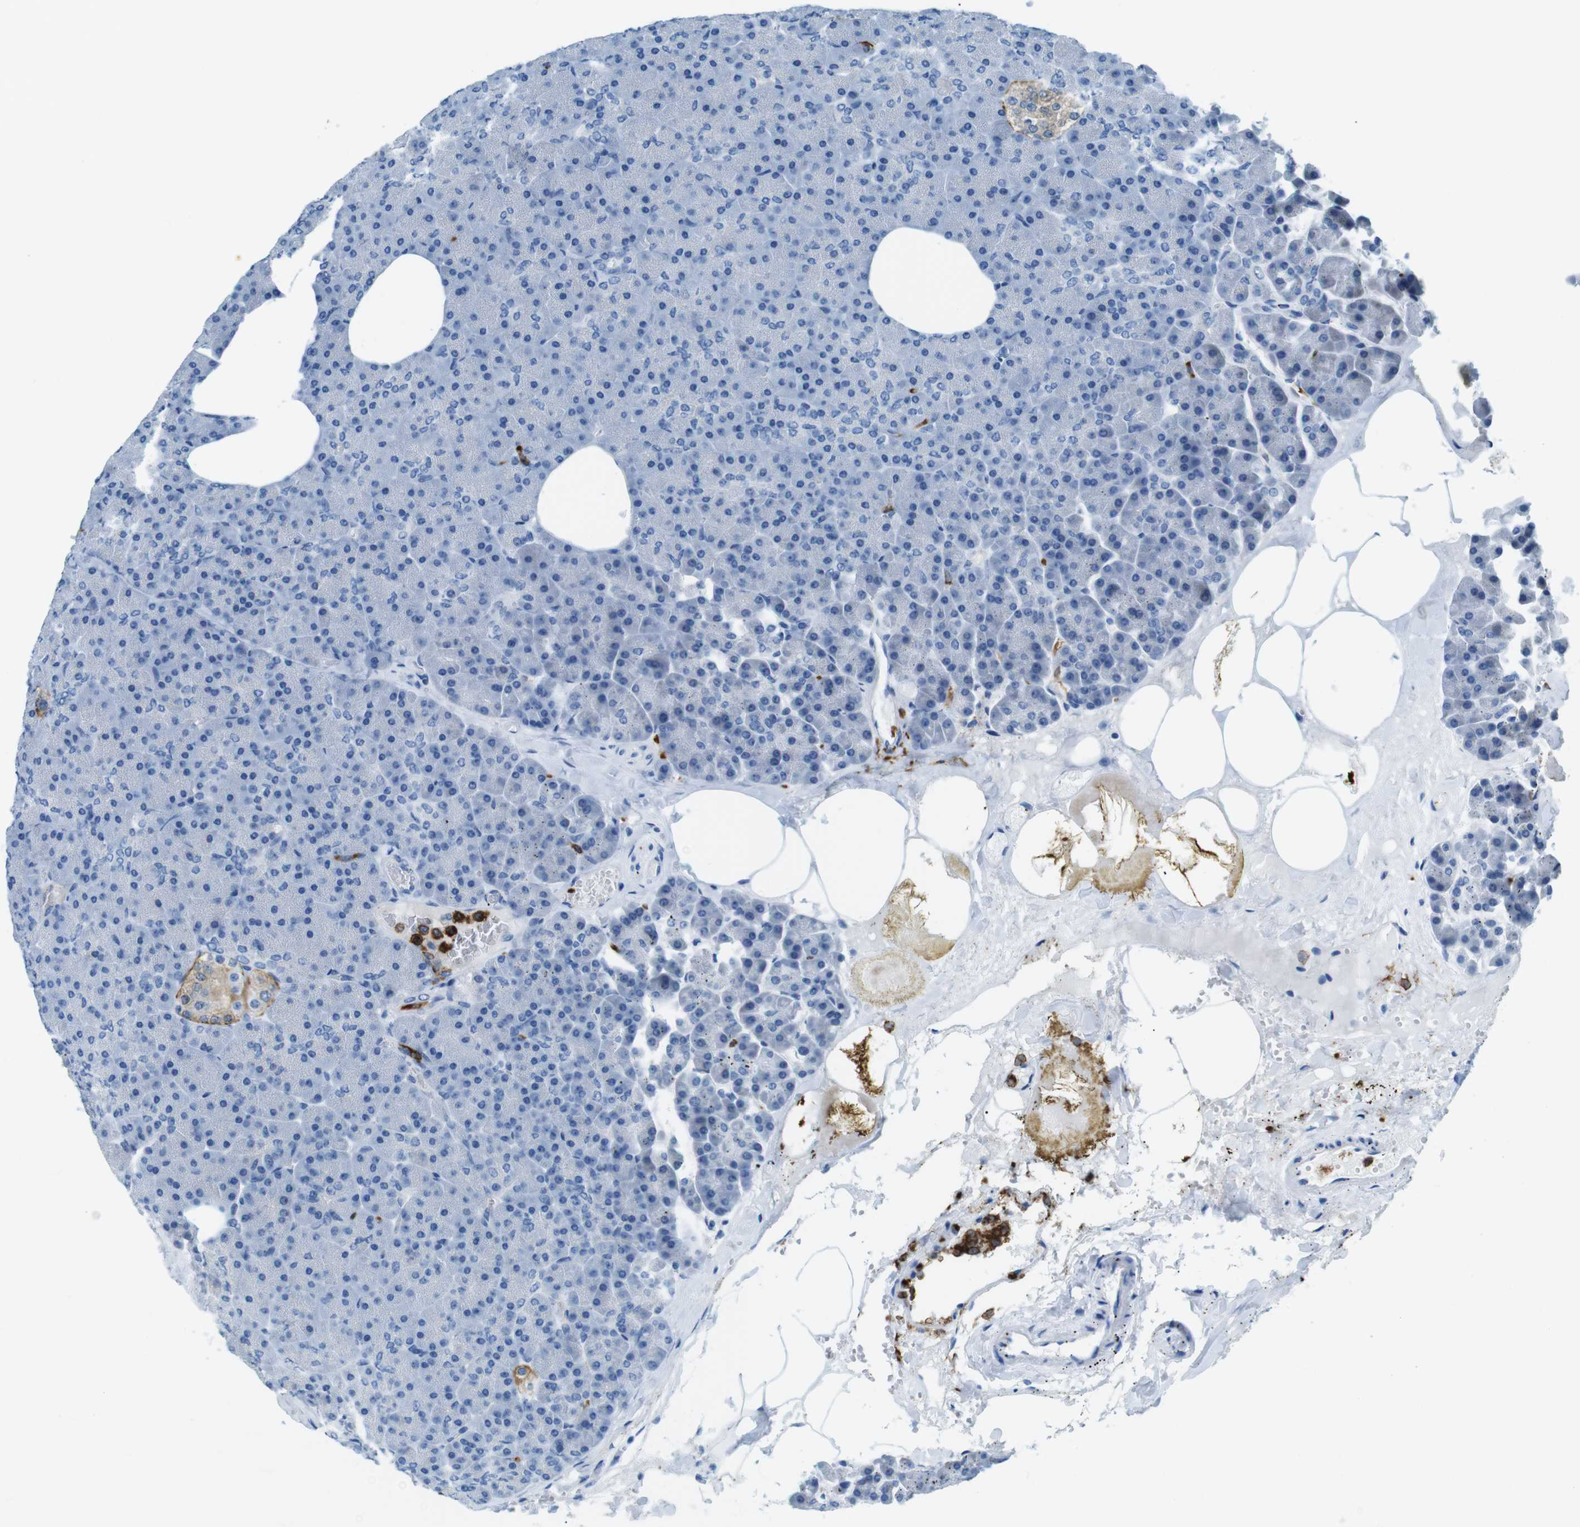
{"staining": {"intensity": "negative", "quantity": "none", "location": "none"}, "tissue": "pancreas", "cell_type": "Exocrine glandular cells", "image_type": "normal", "snomed": [{"axis": "morphology", "description": "Normal tissue, NOS"}, {"axis": "topography", "description": "Pancreas"}], "caption": "Immunohistochemistry photomicrograph of benign human pancreas stained for a protein (brown), which displays no staining in exocrine glandular cells.", "gene": "MCEMP1", "patient": {"sex": "female", "age": 35}}